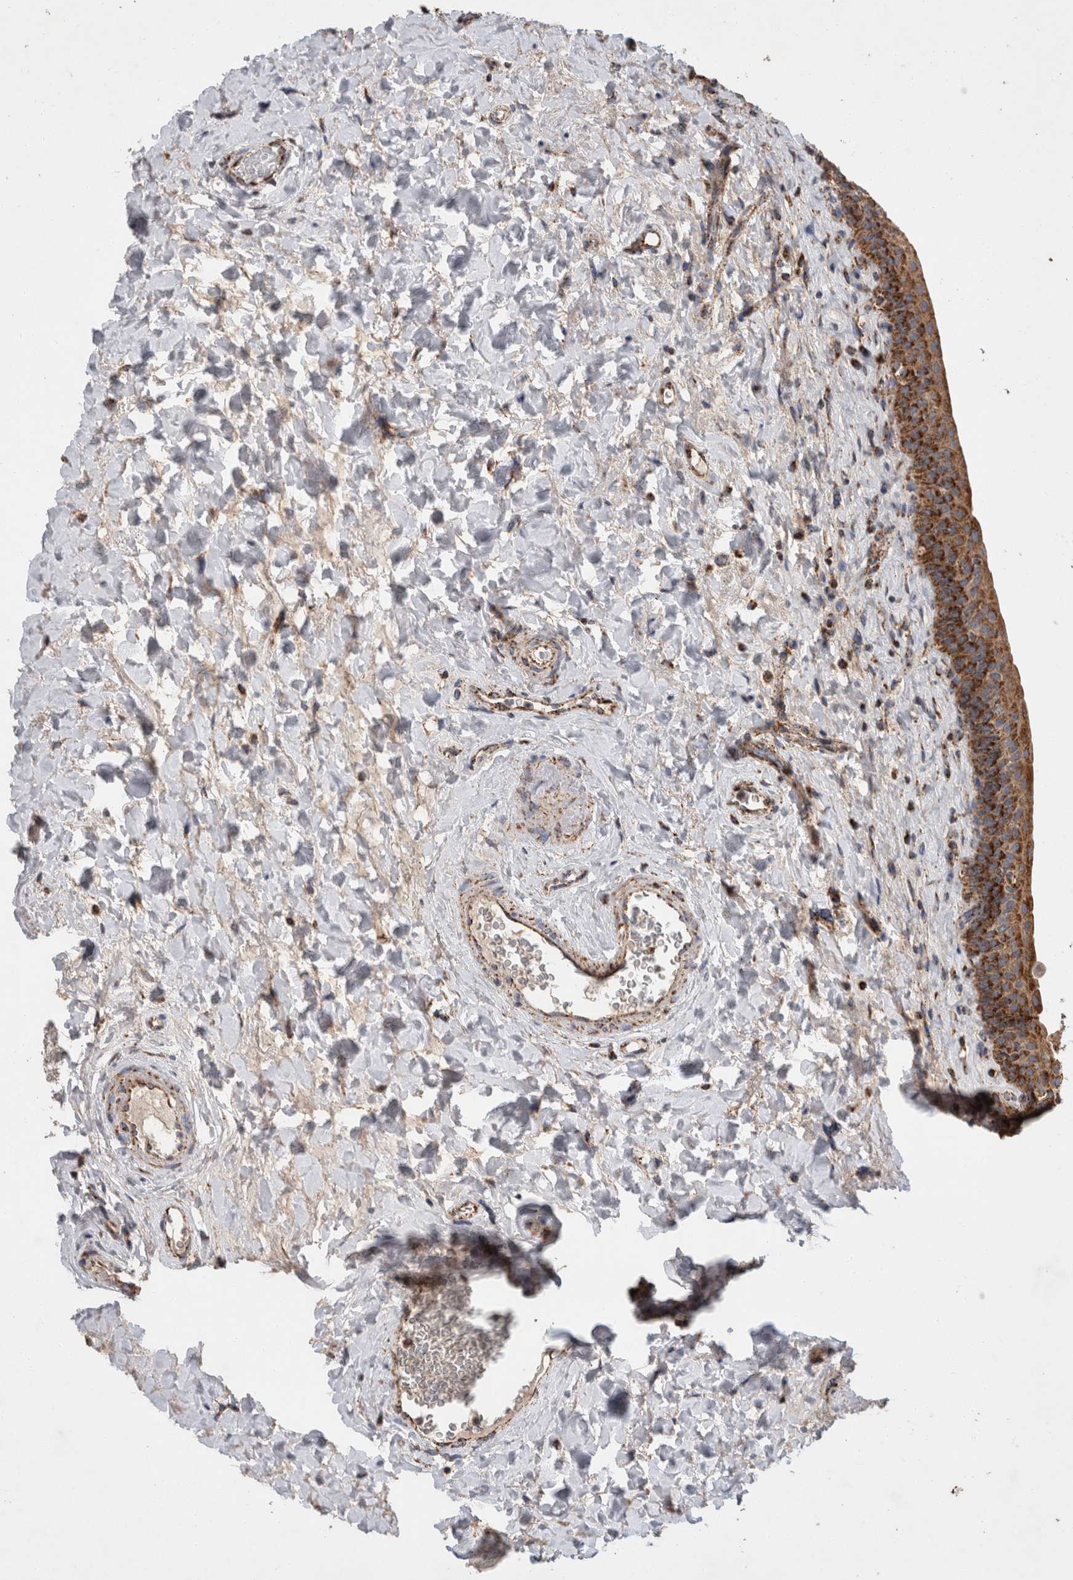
{"staining": {"intensity": "strong", "quantity": ">75%", "location": "cytoplasmic/membranous"}, "tissue": "urinary bladder", "cell_type": "Urothelial cells", "image_type": "normal", "snomed": [{"axis": "morphology", "description": "Normal tissue, NOS"}, {"axis": "topography", "description": "Urinary bladder"}], "caption": "IHC image of benign urinary bladder: urinary bladder stained using immunohistochemistry (IHC) exhibits high levels of strong protein expression localized specifically in the cytoplasmic/membranous of urothelial cells, appearing as a cytoplasmic/membranous brown color.", "gene": "IARS2", "patient": {"sex": "male", "age": 83}}